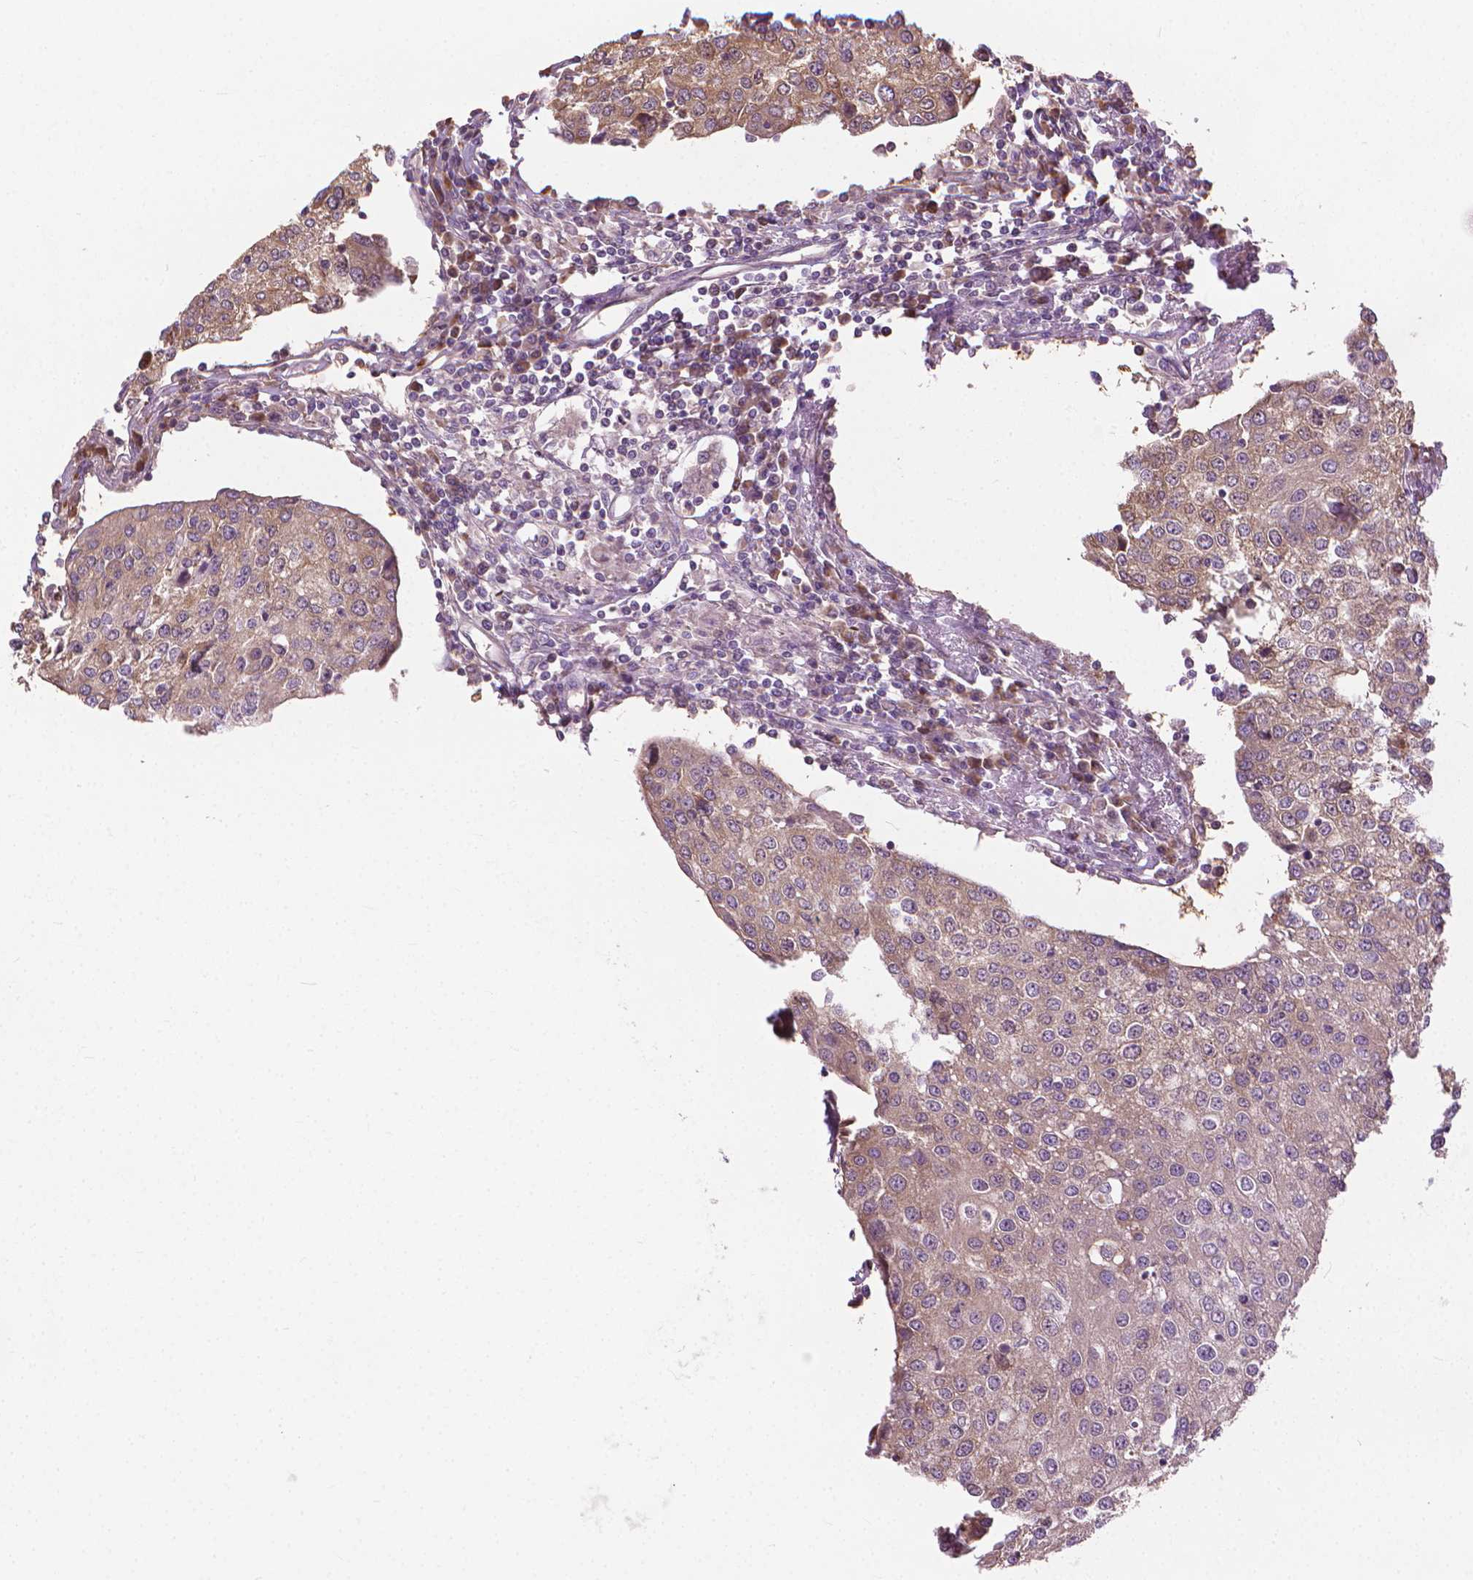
{"staining": {"intensity": "weak", "quantity": "25%-75%", "location": "cytoplasmic/membranous"}, "tissue": "urothelial cancer", "cell_type": "Tumor cells", "image_type": "cancer", "snomed": [{"axis": "morphology", "description": "Urothelial carcinoma, High grade"}, {"axis": "topography", "description": "Urinary bladder"}], "caption": "The photomicrograph reveals immunohistochemical staining of high-grade urothelial carcinoma. There is weak cytoplasmic/membranous expression is appreciated in about 25%-75% of tumor cells. (DAB = brown stain, brightfield microscopy at high magnification).", "gene": "NUDT1", "patient": {"sex": "female", "age": 85}}